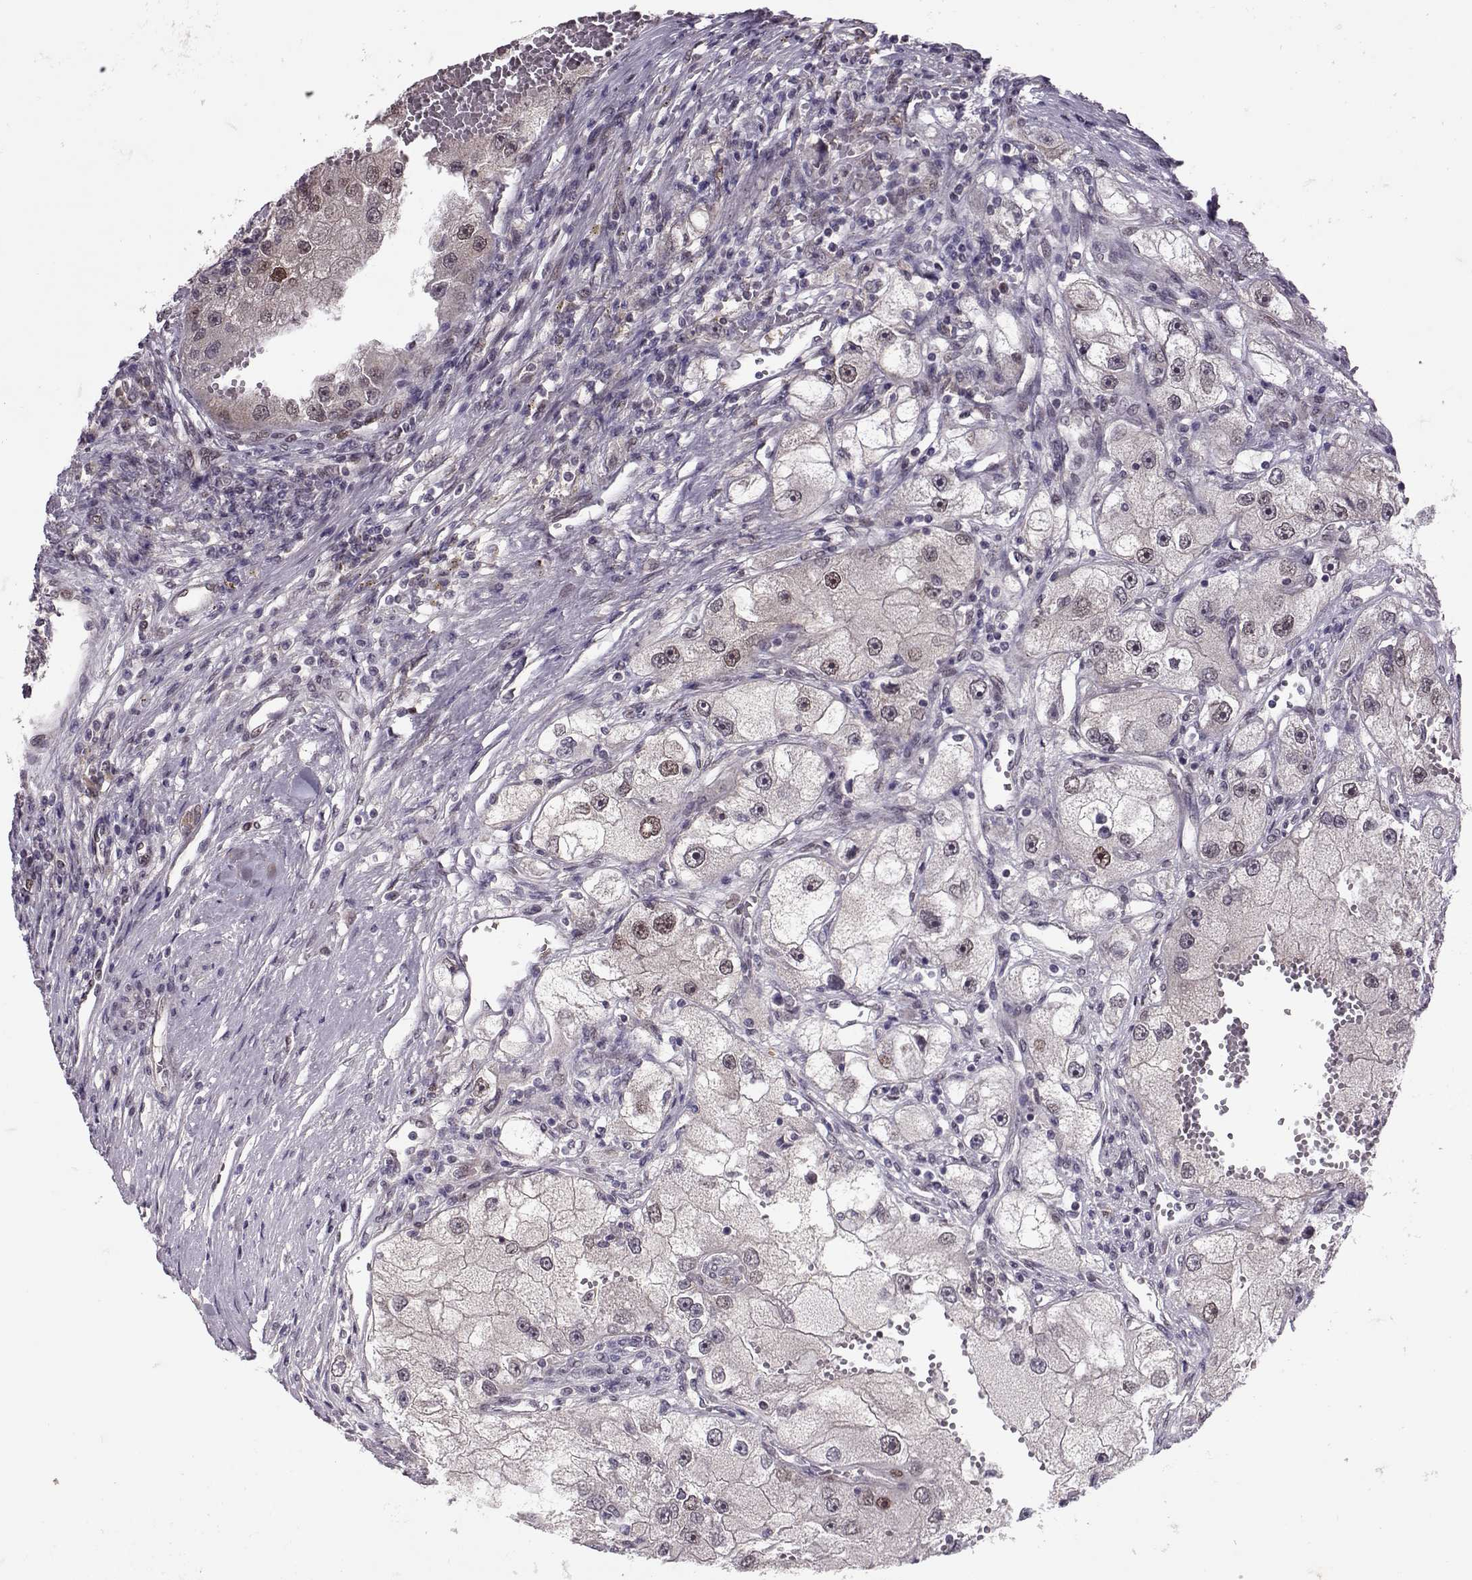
{"staining": {"intensity": "weak", "quantity": "<25%", "location": "nuclear"}, "tissue": "renal cancer", "cell_type": "Tumor cells", "image_type": "cancer", "snomed": [{"axis": "morphology", "description": "Adenocarcinoma, NOS"}, {"axis": "topography", "description": "Kidney"}], "caption": "A photomicrograph of human renal cancer is negative for staining in tumor cells.", "gene": "CDK4", "patient": {"sex": "male", "age": 63}}